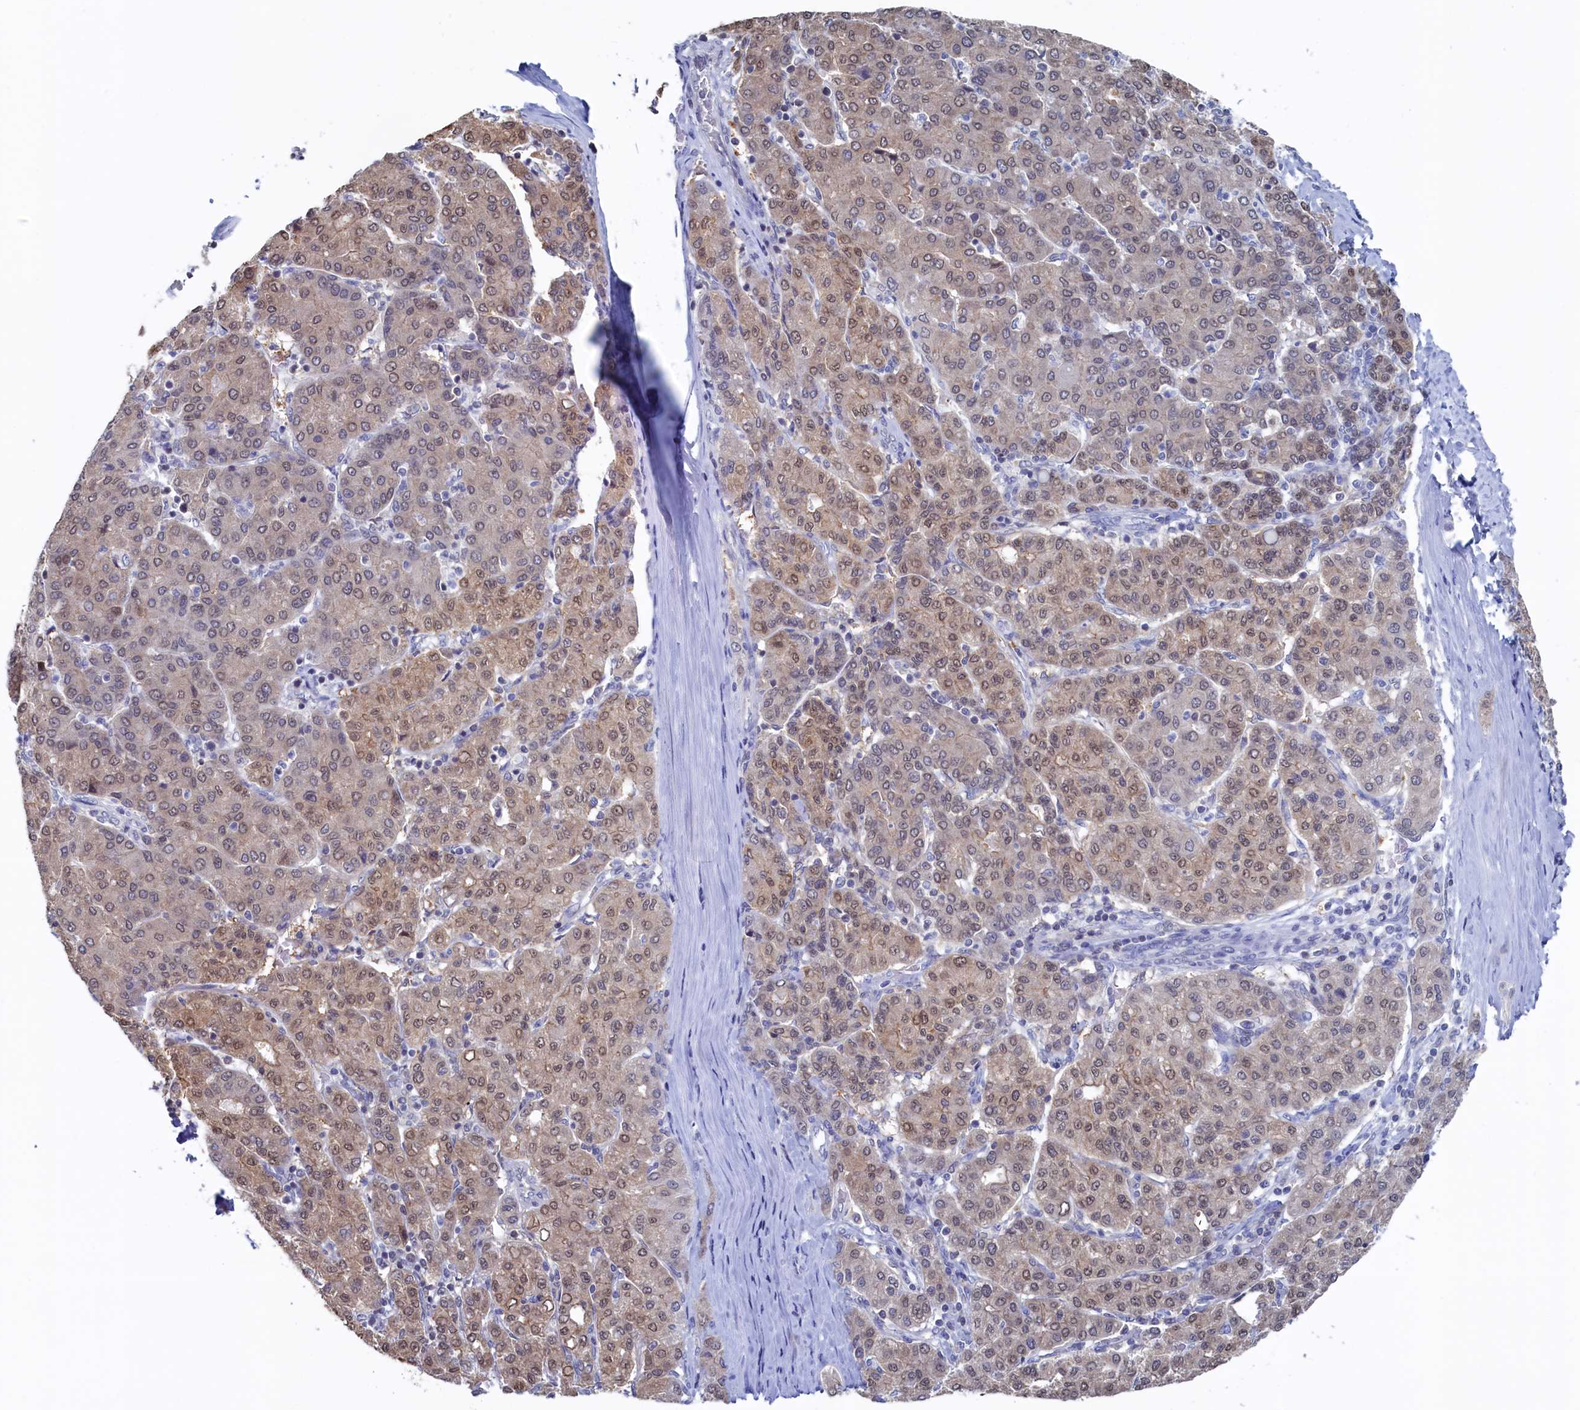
{"staining": {"intensity": "moderate", "quantity": ">75%", "location": "cytoplasmic/membranous,nuclear"}, "tissue": "liver cancer", "cell_type": "Tumor cells", "image_type": "cancer", "snomed": [{"axis": "morphology", "description": "Carcinoma, Hepatocellular, NOS"}, {"axis": "topography", "description": "Liver"}], "caption": "Human hepatocellular carcinoma (liver) stained with a protein marker demonstrates moderate staining in tumor cells.", "gene": "C11orf54", "patient": {"sex": "male", "age": 65}}